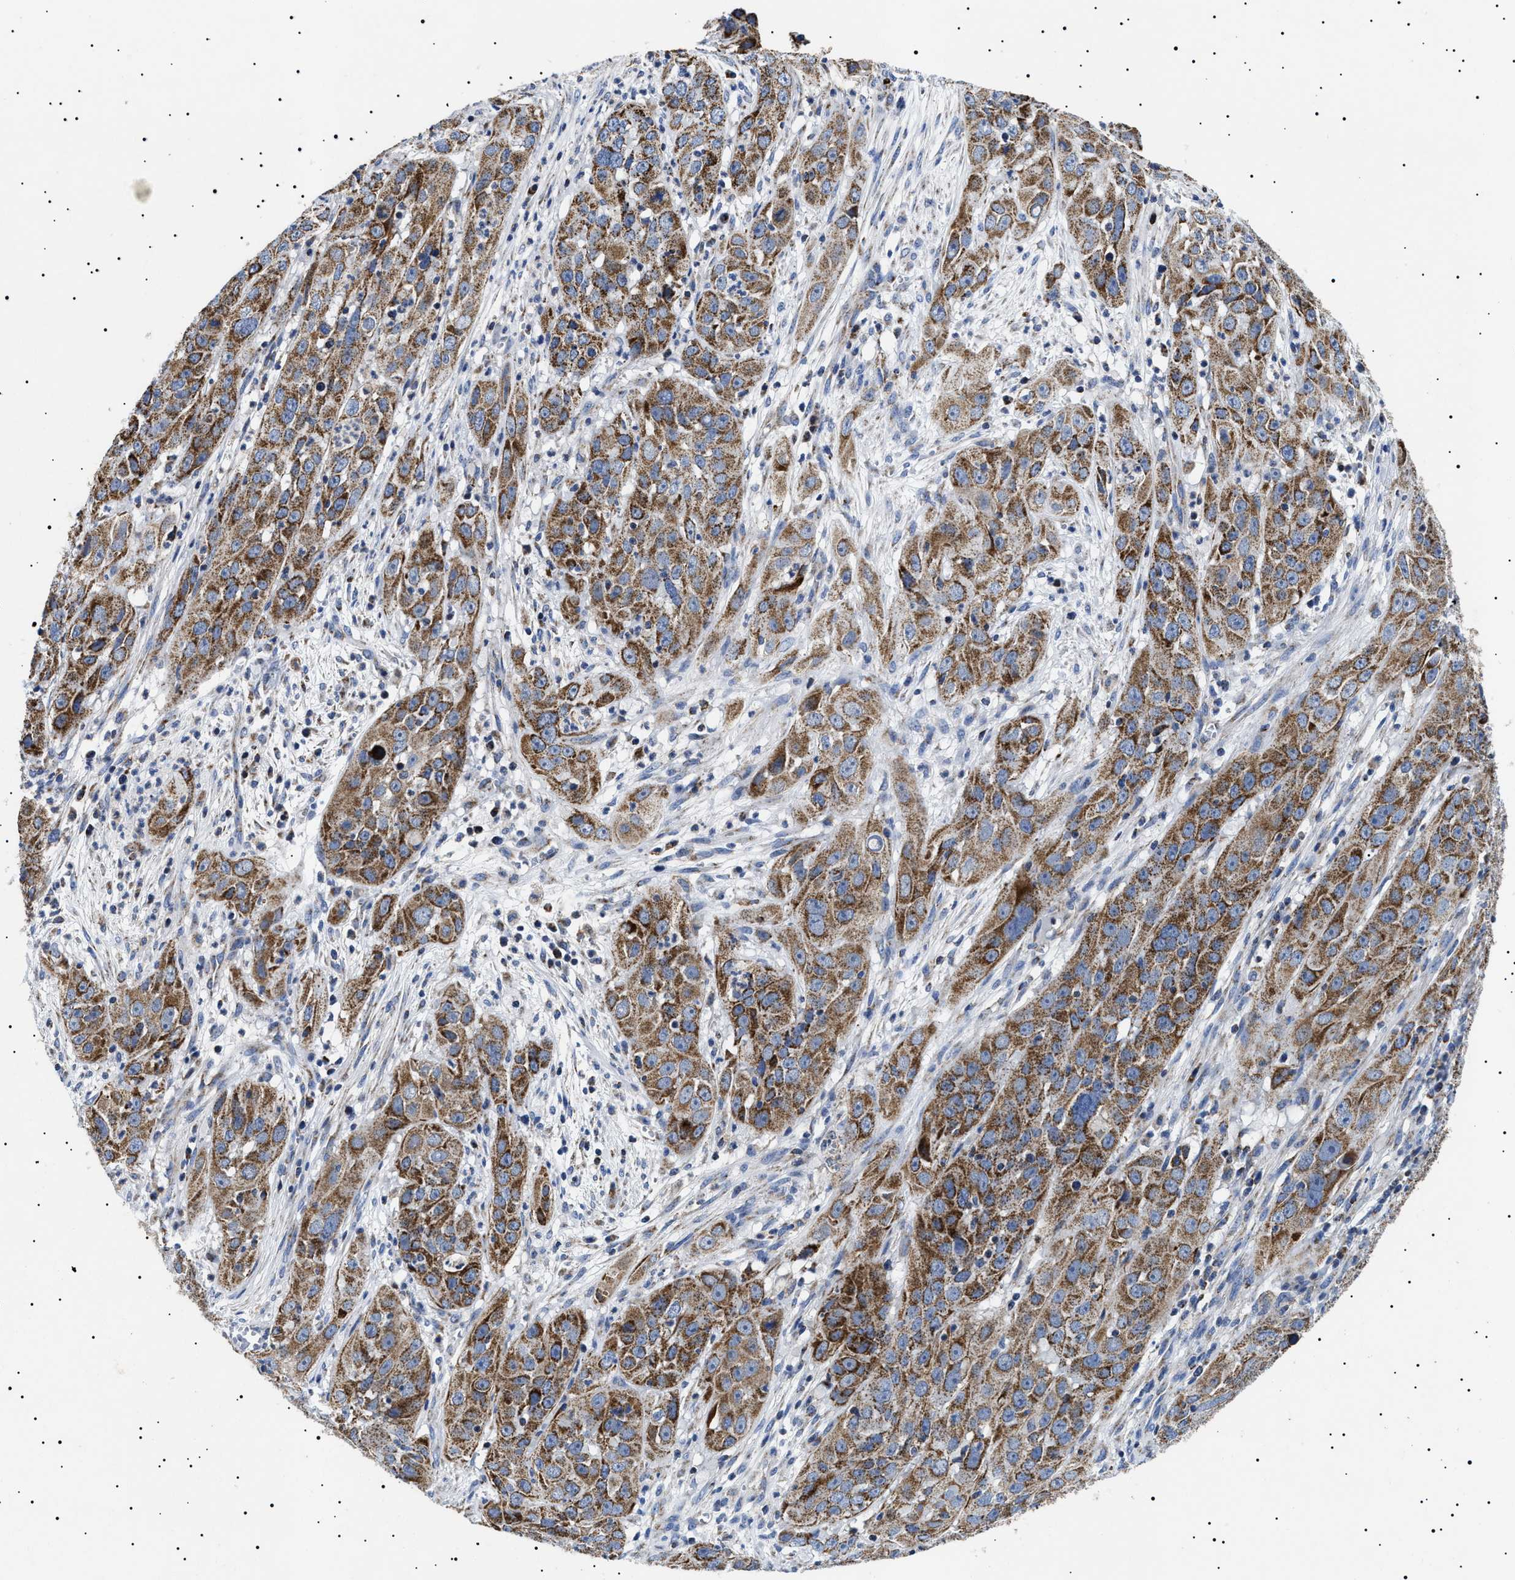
{"staining": {"intensity": "strong", "quantity": ">75%", "location": "cytoplasmic/membranous"}, "tissue": "cervical cancer", "cell_type": "Tumor cells", "image_type": "cancer", "snomed": [{"axis": "morphology", "description": "Squamous cell carcinoma, NOS"}, {"axis": "topography", "description": "Cervix"}], "caption": "Squamous cell carcinoma (cervical) stained with a brown dye displays strong cytoplasmic/membranous positive positivity in approximately >75% of tumor cells.", "gene": "CHRDL2", "patient": {"sex": "female", "age": 32}}